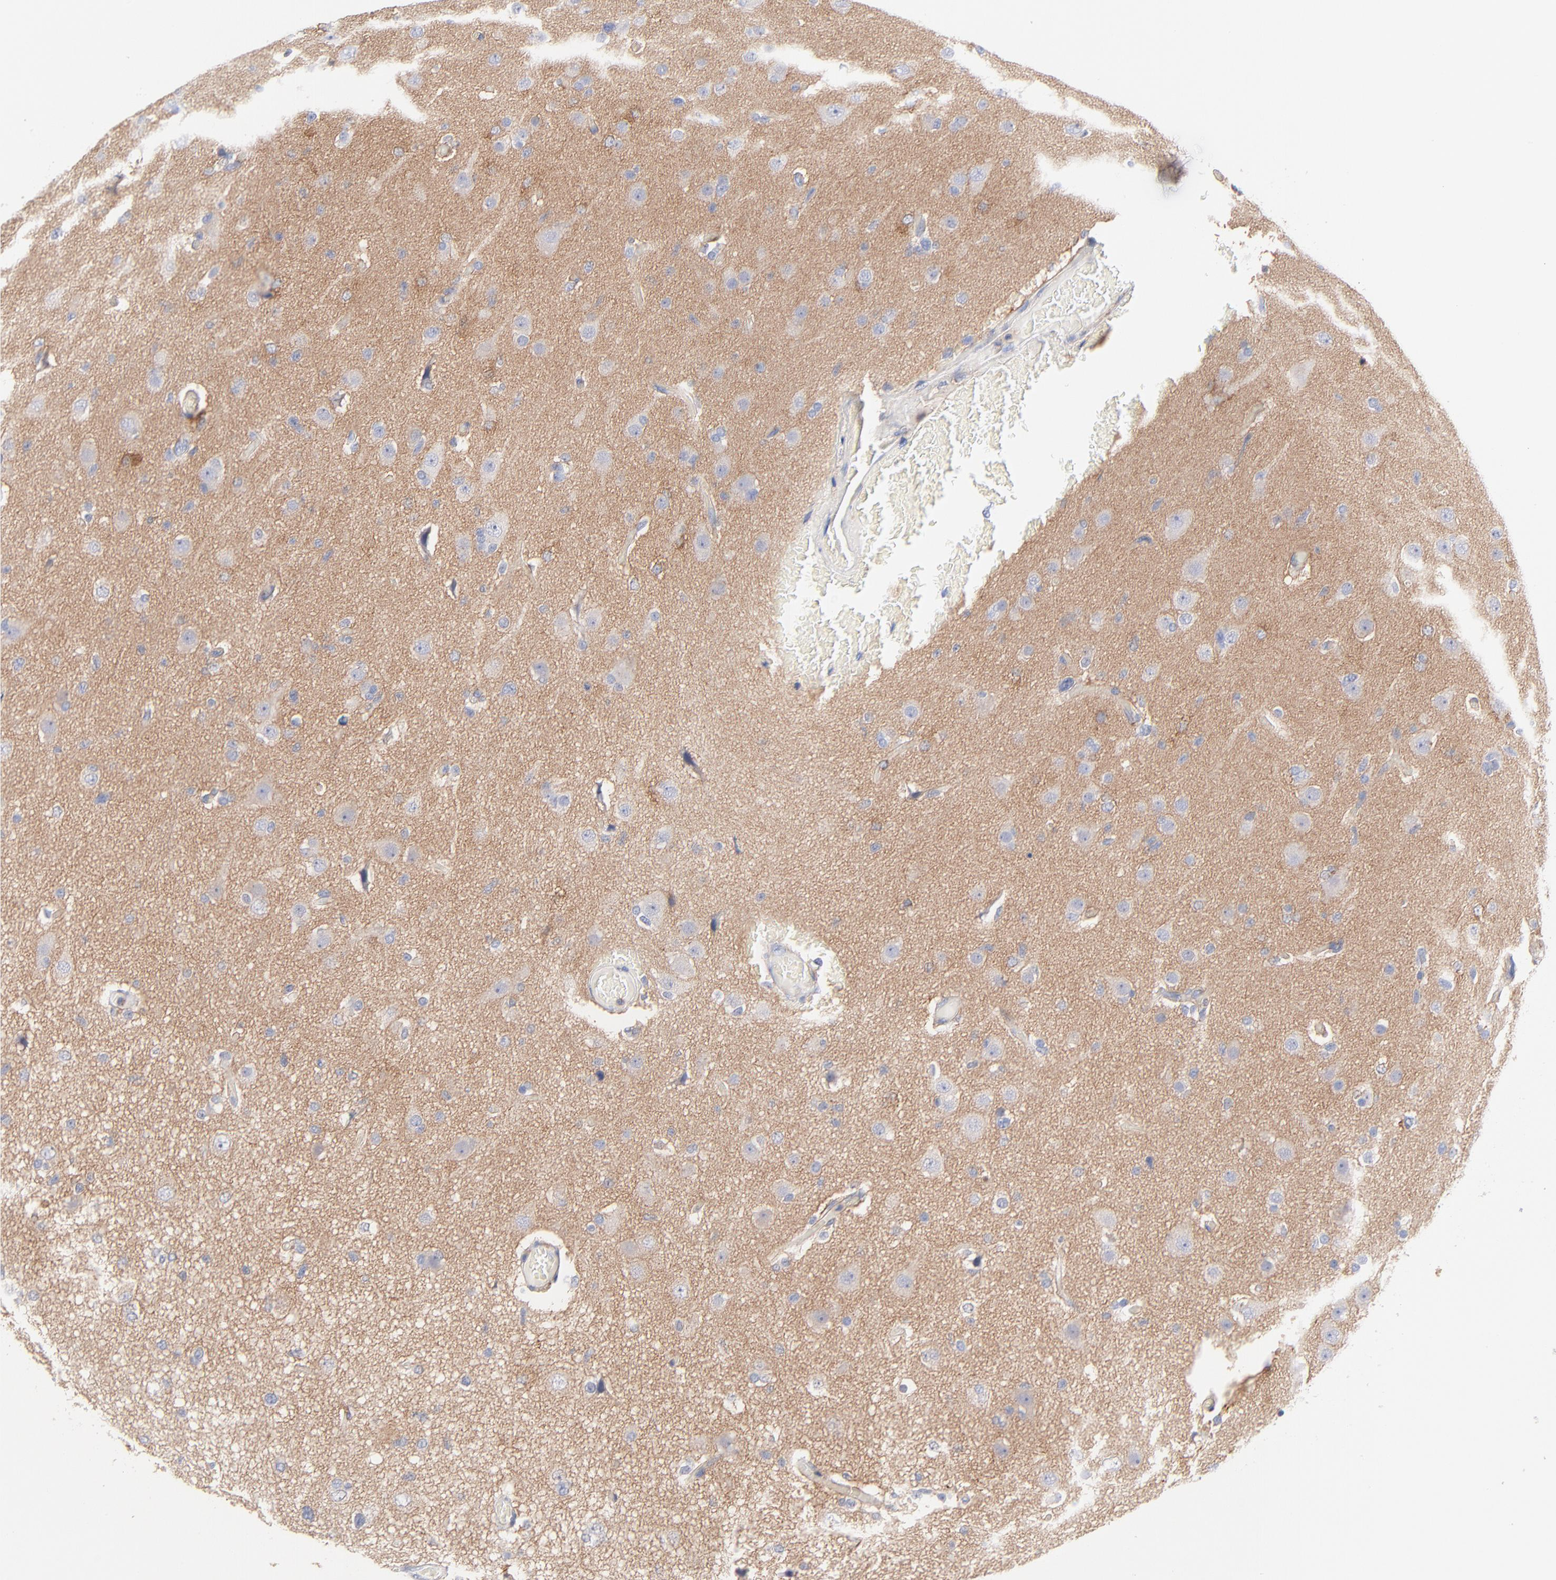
{"staining": {"intensity": "negative", "quantity": "none", "location": "none"}, "tissue": "glioma", "cell_type": "Tumor cells", "image_type": "cancer", "snomed": [{"axis": "morphology", "description": "Glioma, malignant, High grade"}, {"axis": "topography", "description": "Brain"}], "caption": "Tumor cells are negative for brown protein staining in high-grade glioma (malignant).", "gene": "SEPTIN6", "patient": {"sex": "male", "age": 33}}